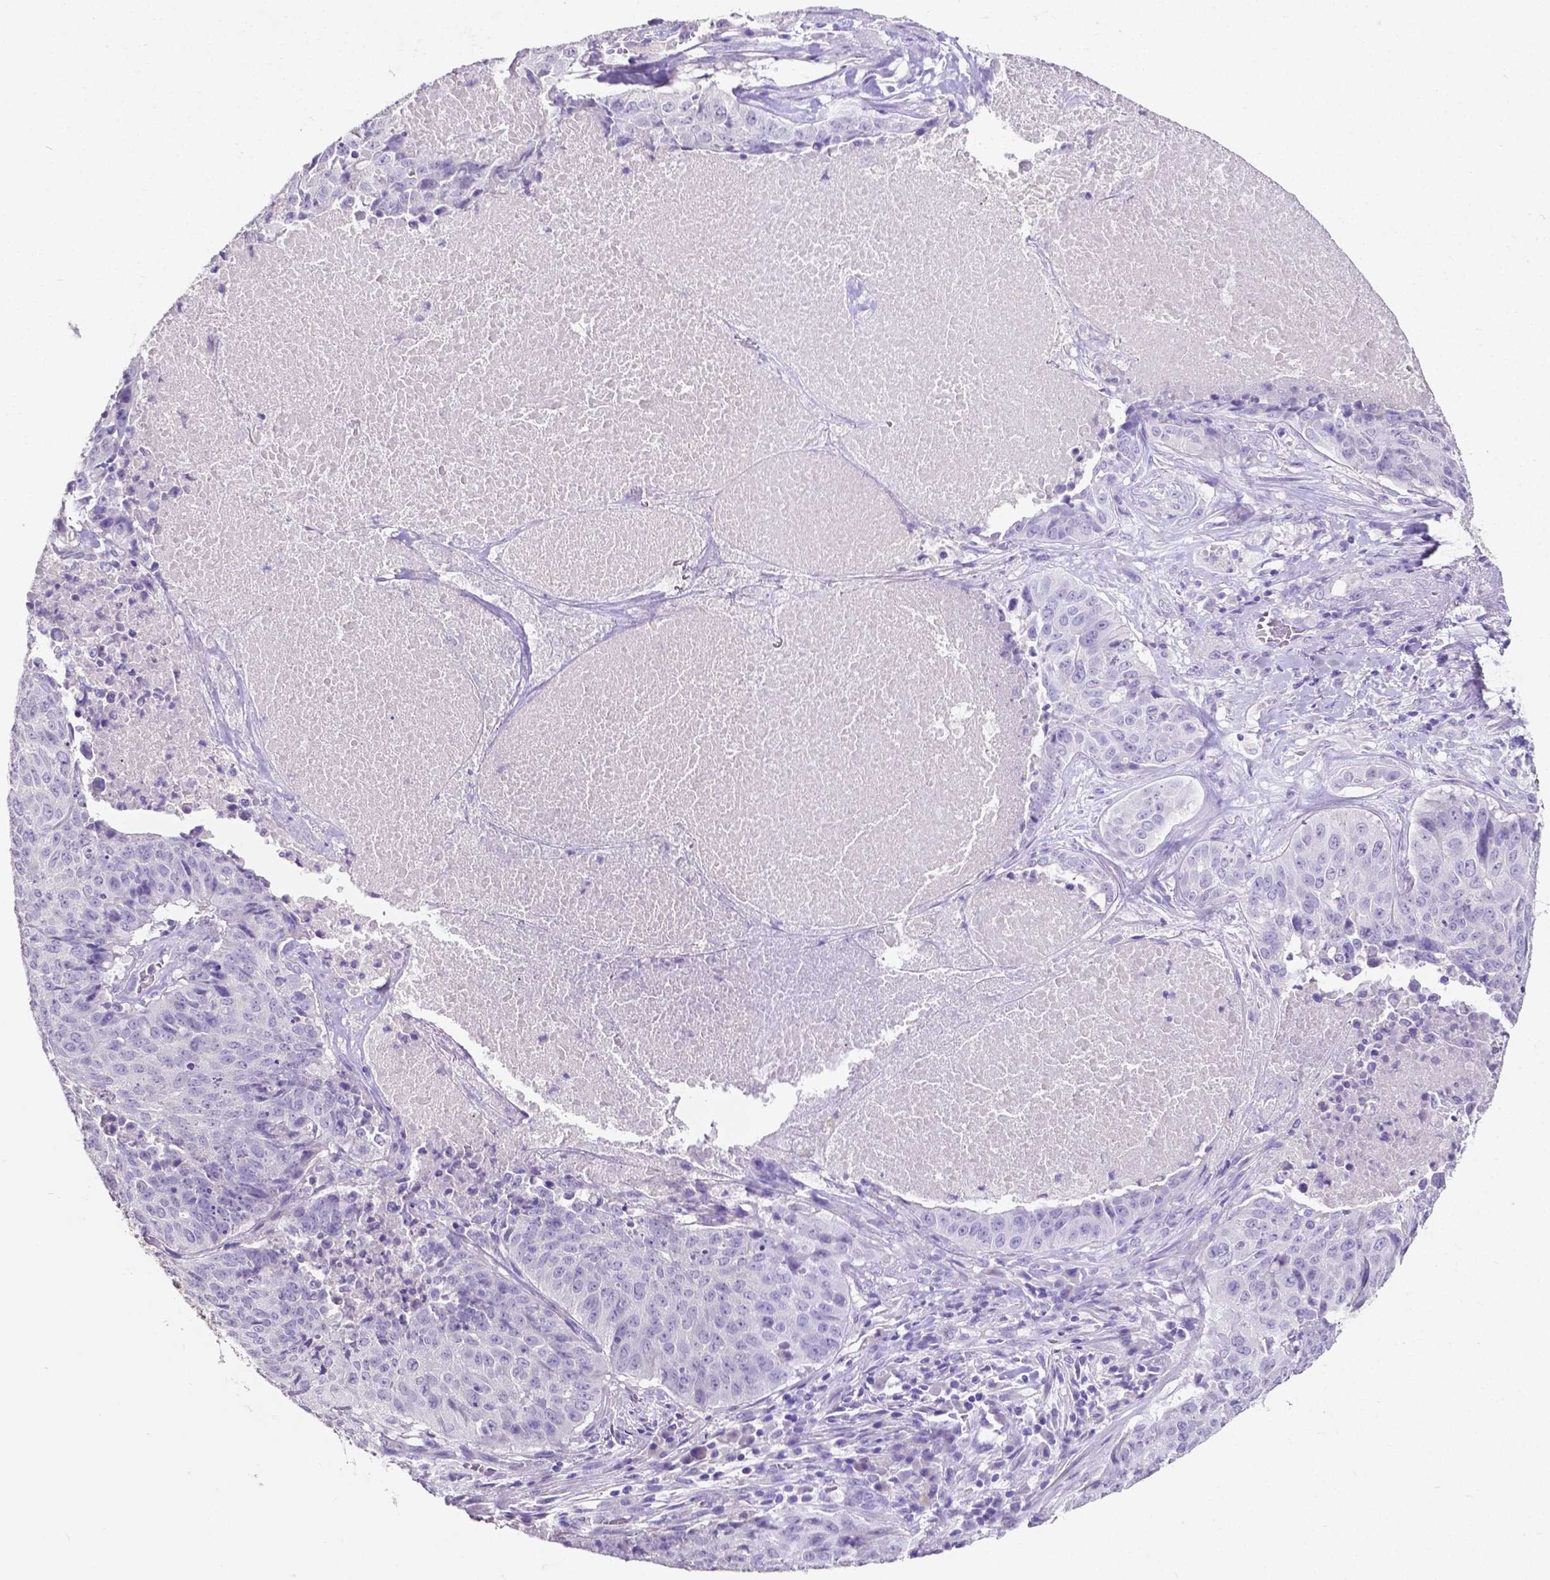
{"staining": {"intensity": "negative", "quantity": "none", "location": "none"}, "tissue": "lung cancer", "cell_type": "Tumor cells", "image_type": "cancer", "snomed": [{"axis": "morphology", "description": "Normal tissue, NOS"}, {"axis": "morphology", "description": "Squamous cell carcinoma, NOS"}, {"axis": "topography", "description": "Bronchus"}, {"axis": "topography", "description": "Lung"}], "caption": "Lung squamous cell carcinoma was stained to show a protein in brown. There is no significant expression in tumor cells. (Brightfield microscopy of DAB immunohistochemistry at high magnification).", "gene": "SLC22A2", "patient": {"sex": "male", "age": 64}}